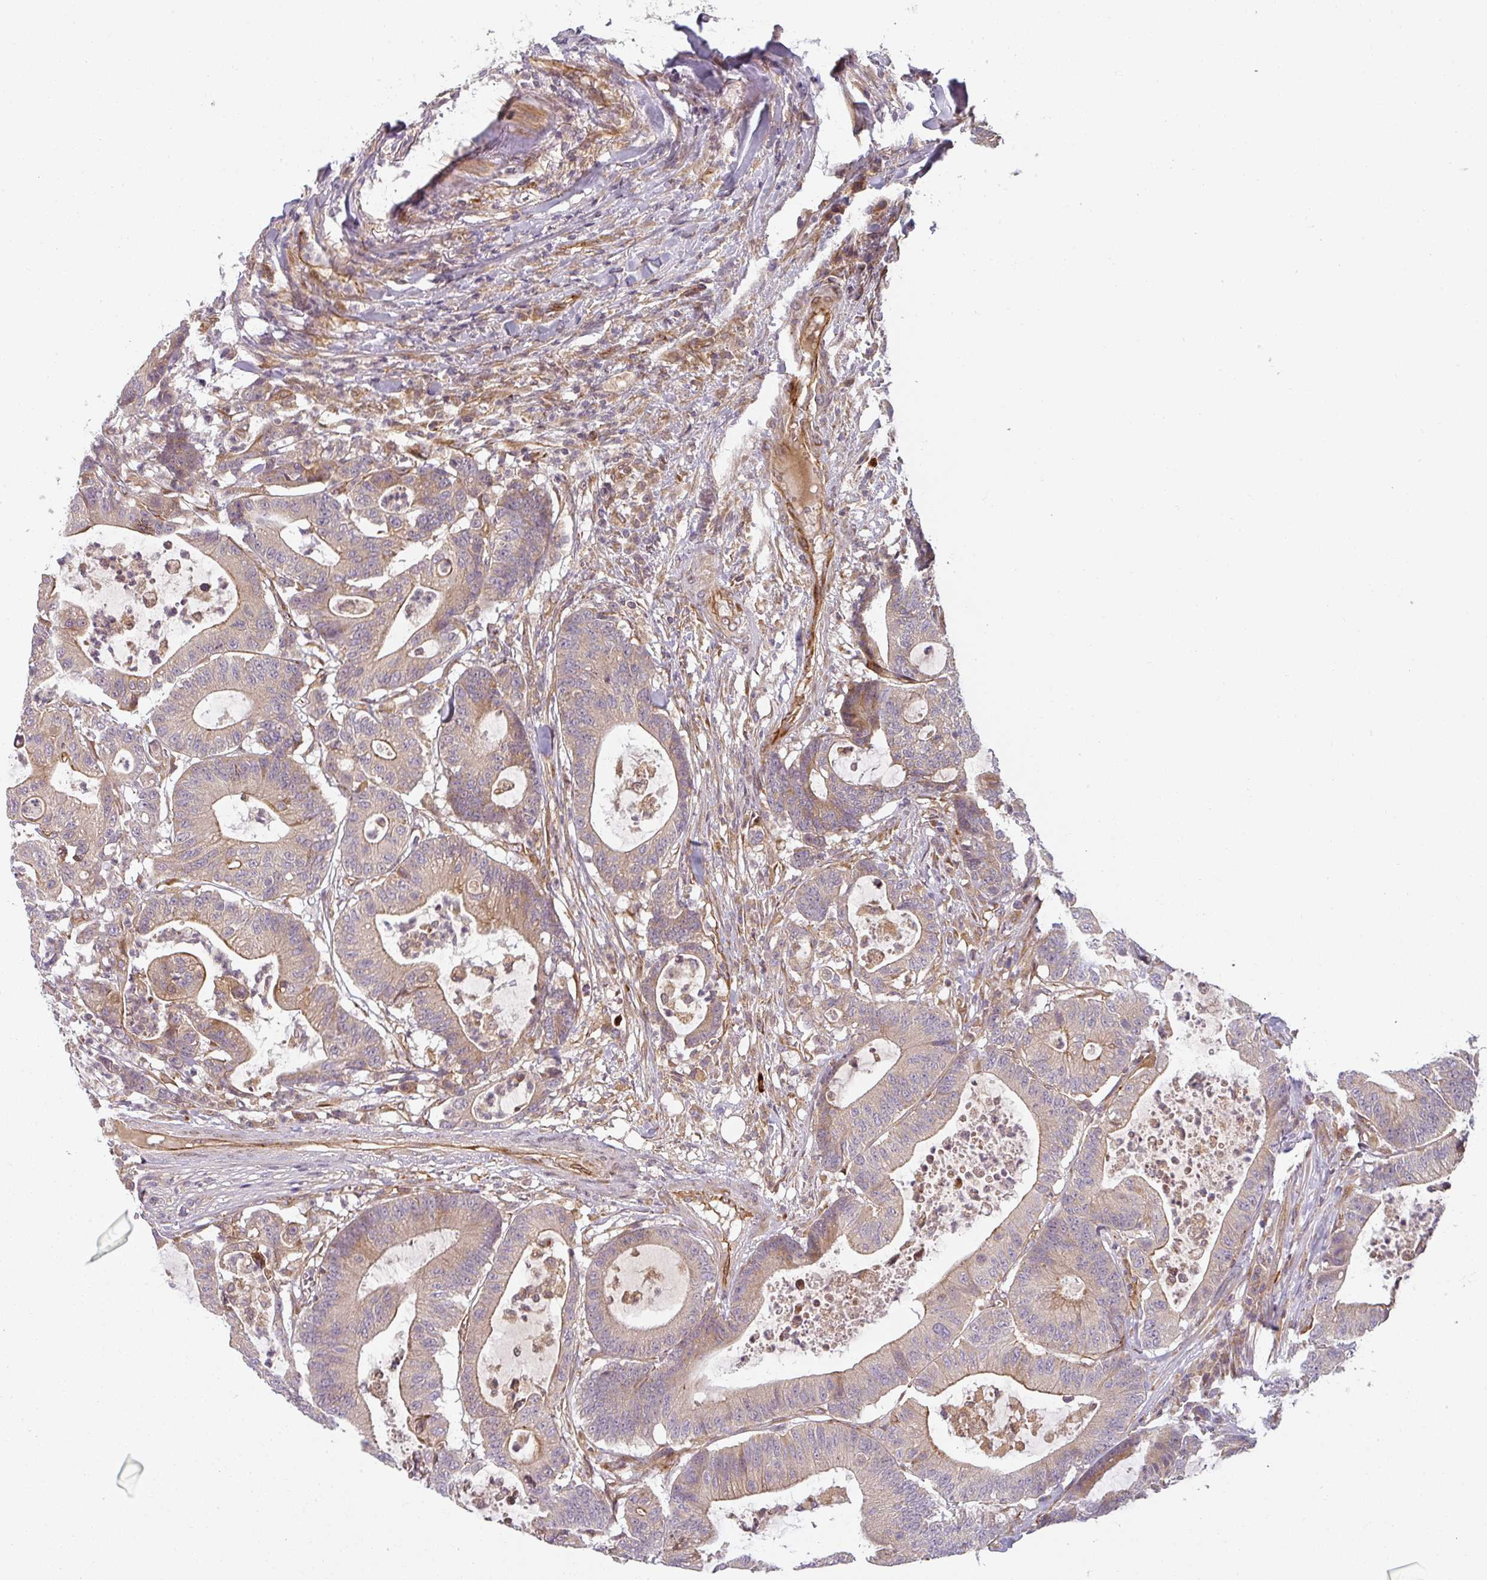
{"staining": {"intensity": "moderate", "quantity": "25%-75%", "location": "cytoplasmic/membranous"}, "tissue": "colorectal cancer", "cell_type": "Tumor cells", "image_type": "cancer", "snomed": [{"axis": "morphology", "description": "Adenocarcinoma, NOS"}, {"axis": "topography", "description": "Colon"}], "caption": "Colorectal cancer stained with a protein marker displays moderate staining in tumor cells.", "gene": "CNOT1", "patient": {"sex": "female", "age": 84}}